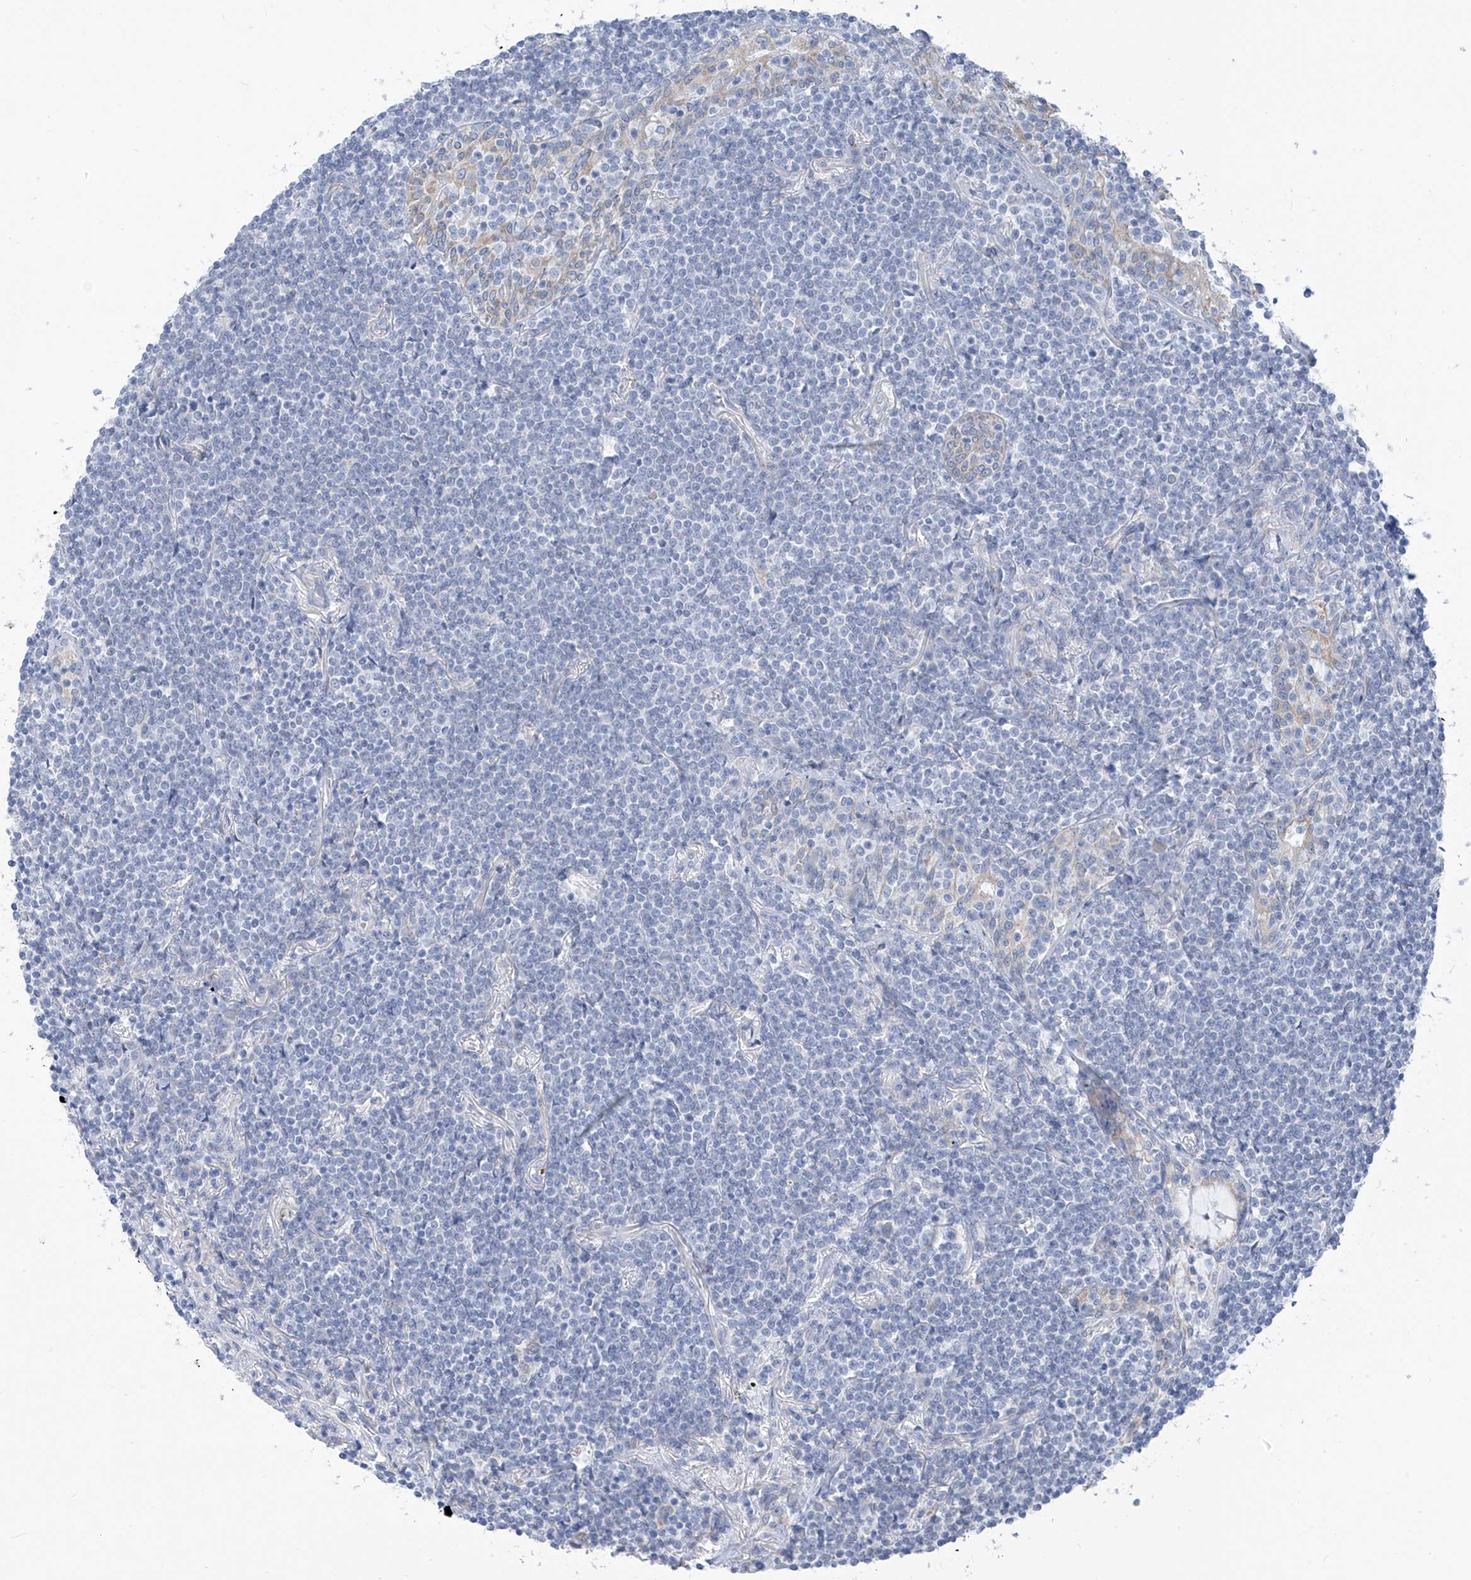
{"staining": {"intensity": "negative", "quantity": "none", "location": "none"}, "tissue": "lymphoma", "cell_type": "Tumor cells", "image_type": "cancer", "snomed": [{"axis": "morphology", "description": "Malignant lymphoma, non-Hodgkin's type, Low grade"}, {"axis": "topography", "description": "Lung"}], "caption": "Tumor cells are negative for protein expression in human lymphoma.", "gene": "RCN2", "patient": {"sex": "female", "age": 71}}